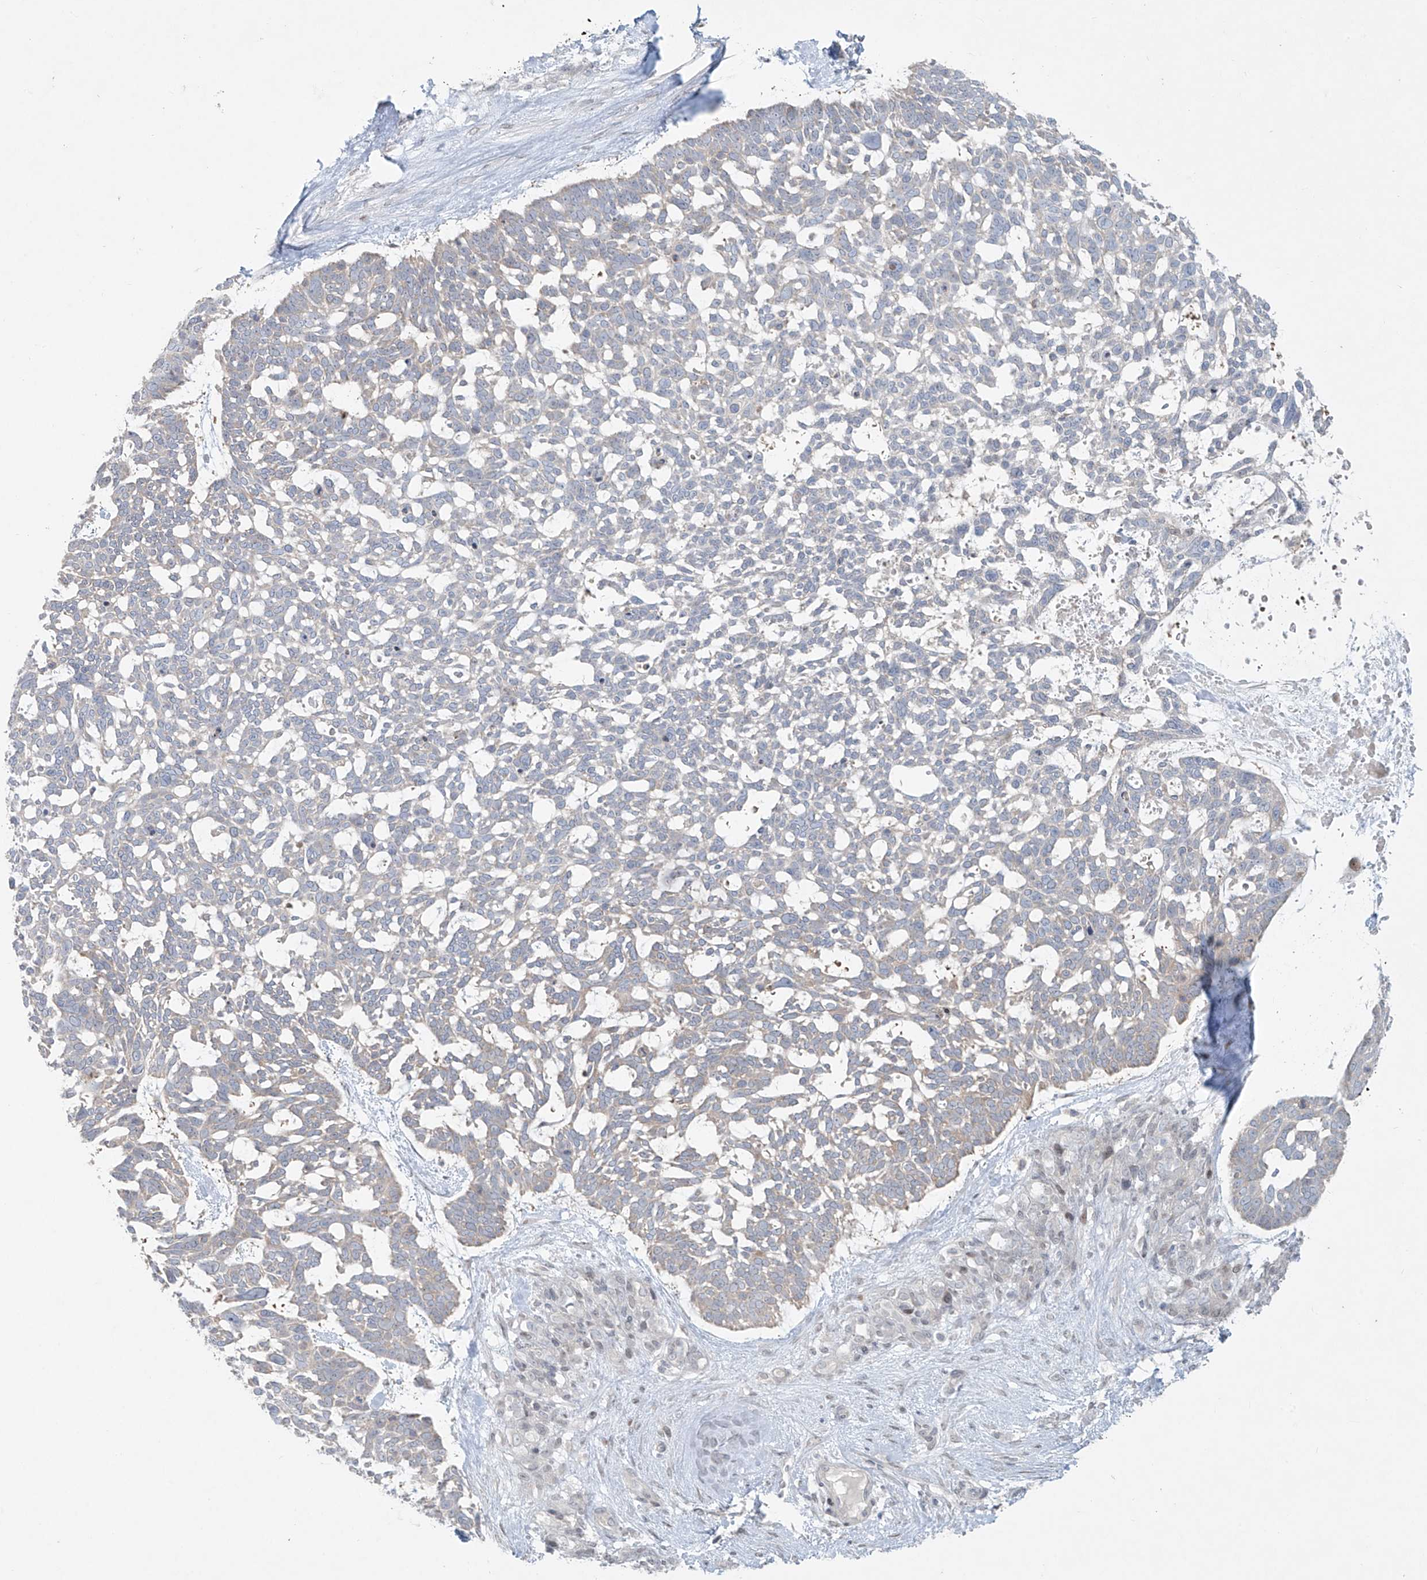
{"staining": {"intensity": "weak", "quantity": "<25%", "location": "cytoplasmic/membranous"}, "tissue": "skin cancer", "cell_type": "Tumor cells", "image_type": "cancer", "snomed": [{"axis": "morphology", "description": "Basal cell carcinoma"}, {"axis": "topography", "description": "Skin"}], "caption": "IHC image of neoplastic tissue: skin basal cell carcinoma stained with DAB (3,3'-diaminobenzidine) shows no significant protein positivity in tumor cells.", "gene": "PPAT", "patient": {"sex": "male", "age": 88}}